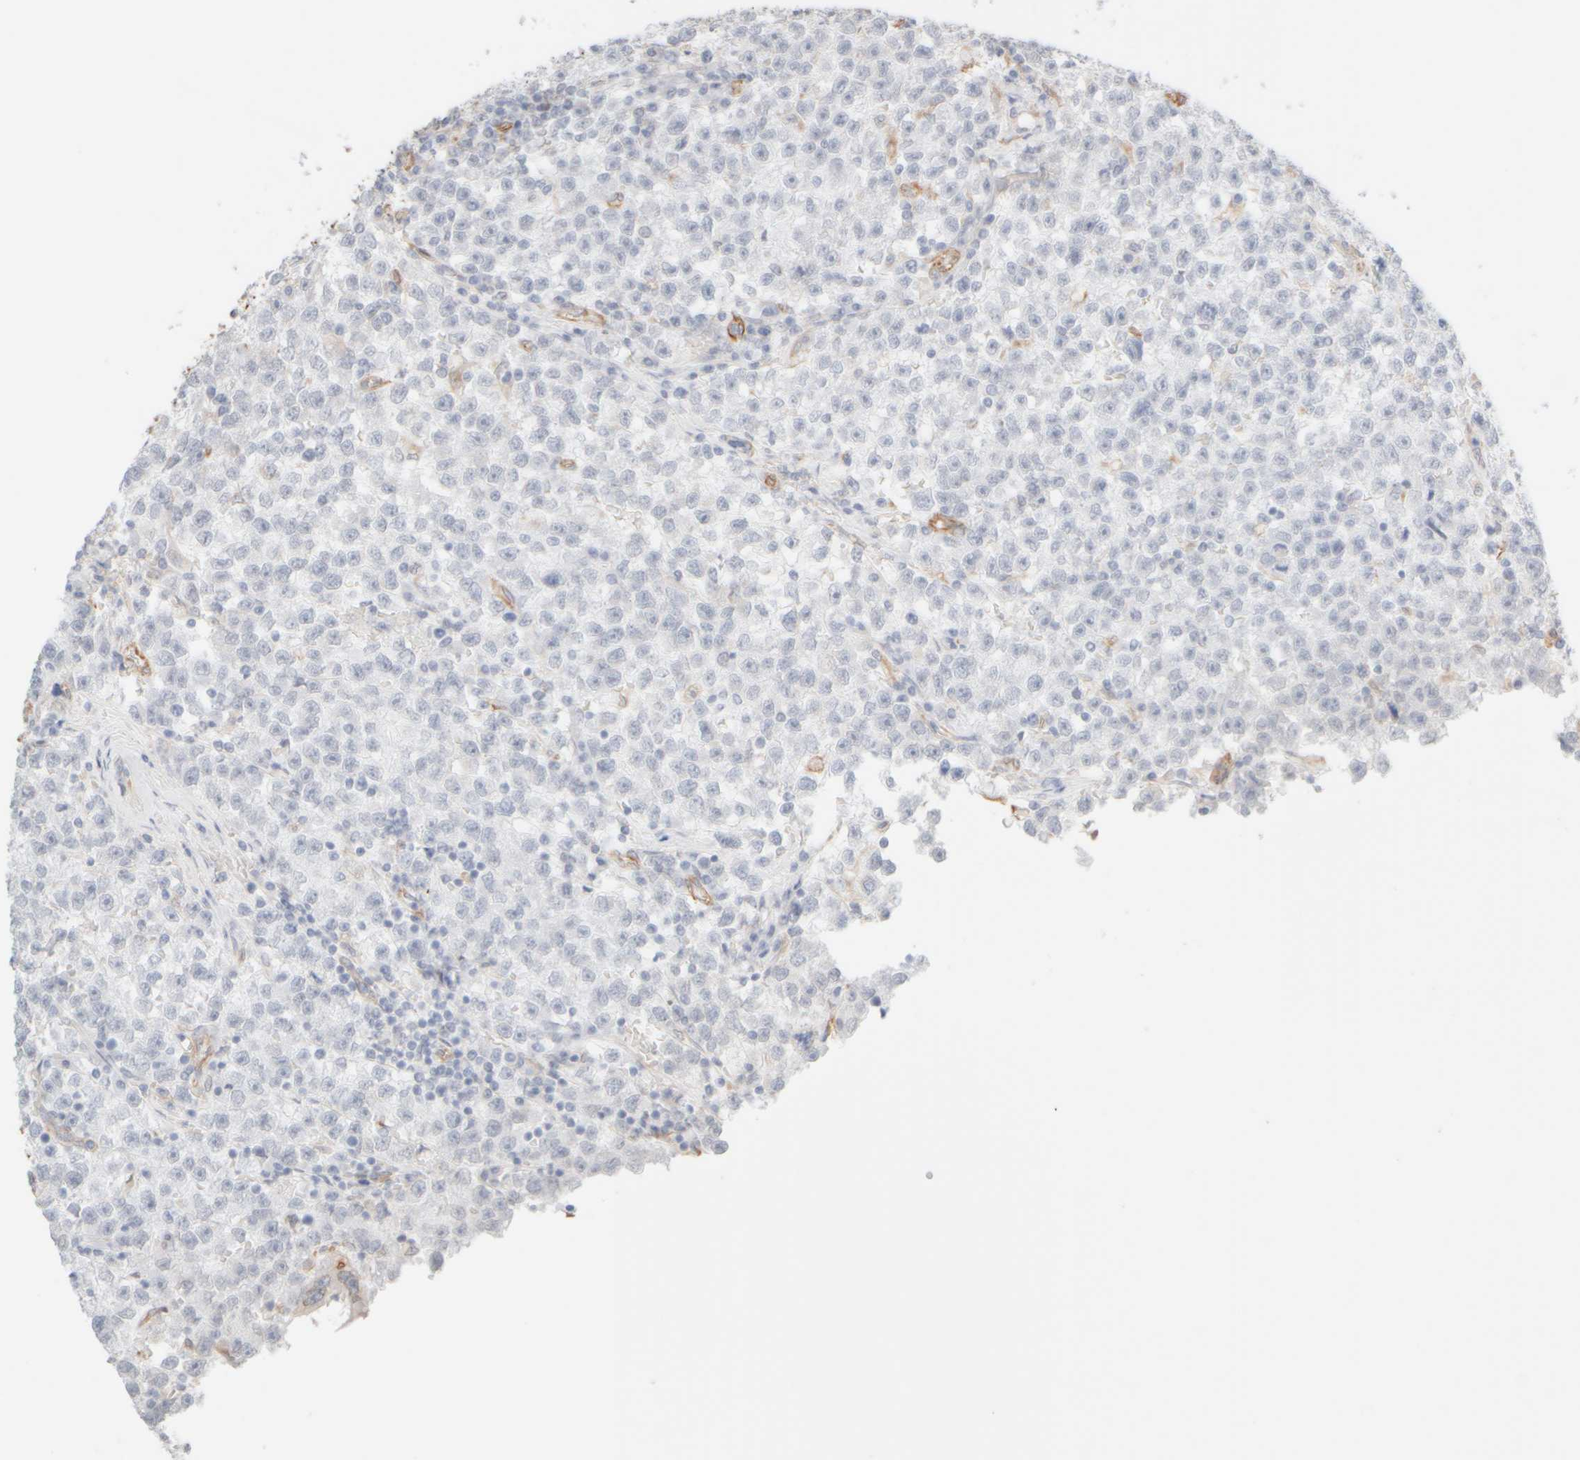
{"staining": {"intensity": "negative", "quantity": "none", "location": "none"}, "tissue": "testis cancer", "cell_type": "Tumor cells", "image_type": "cancer", "snomed": [{"axis": "morphology", "description": "Seminoma, NOS"}, {"axis": "topography", "description": "Testis"}], "caption": "Histopathology image shows no significant protein staining in tumor cells of testis cancer.", "gene": "KRT15", "patient": {"sex": "male", "age": 22}}